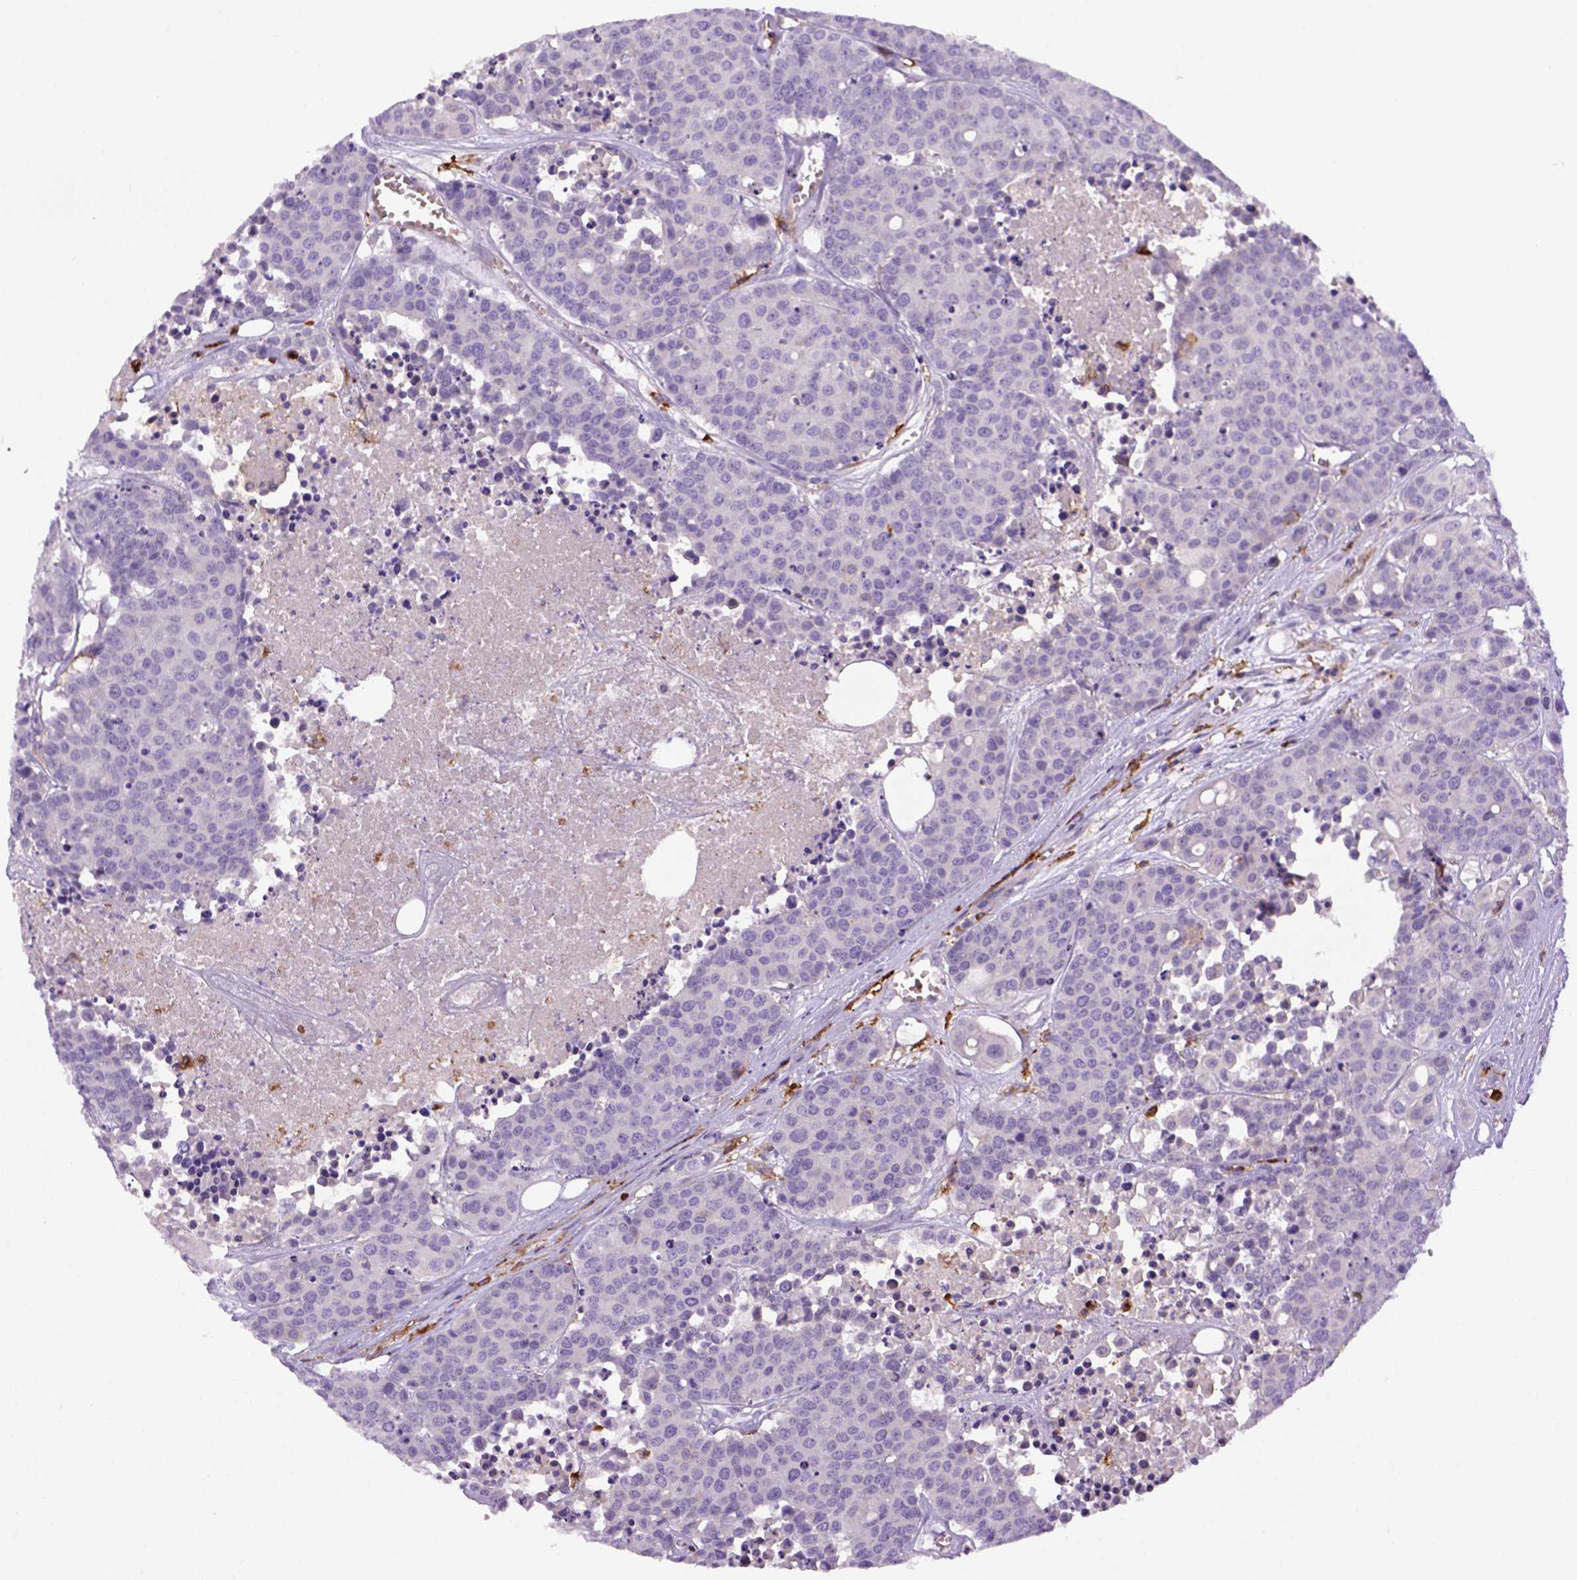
{"staining": {"intensity": "negative", "quantity": "none", "location": "none"}, "tissue": "carcinoid", "cell_type": "Tumor cells", "image_type": "cancer", "snomed": [{"axis": "morphology", "description": "Carcinoid, malignant, NOS"}, {"axis": "topography", "description": "Colon"}], "caption": "A high-resolution histopathology image shows immunohistochemistry (IHC) staining of carcinoid (malignant), which demonstrates no significant expression in tumor cells.", "gene": "CD14", "patient": {"sex": "male", "age": 81}}